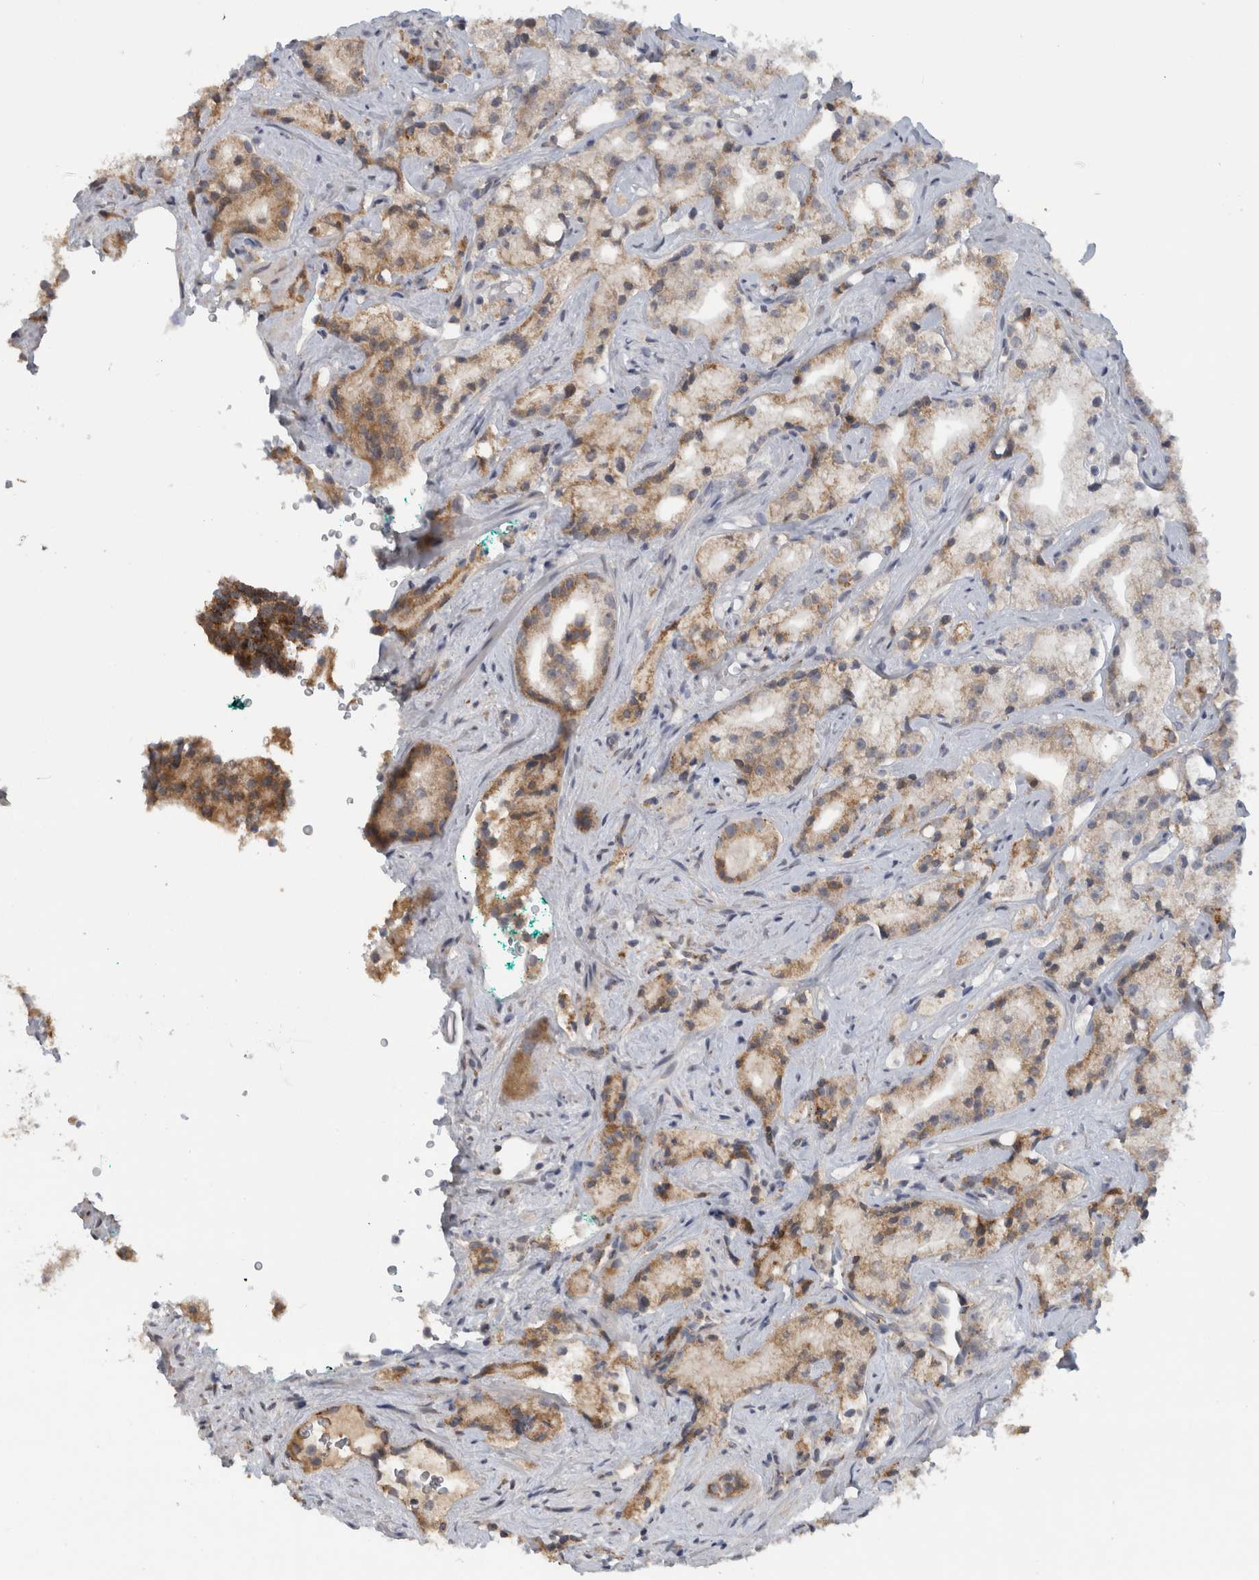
{"staining": {"intensity": "moderate", "quantity": "25%-75%", "location": "cytoplasmic/membranous"}, "tissue": "prostate cancer", "cell_type": "Tumor cells", "image_type": "cancer", "snomed": [{"axis": "morphology", "description": "Adenocarcinoma, High grade"}, {"axis": "topography", "description": "Prostate"}], "caption": "Moderate cytoplasmic/membranous positivity is identified in approximately 25%-75% of tumor cells in prostate adenocarcinoma (high-grade). Nuclei are stained in blue.", "gene": "DYRK2", "patient": {"sex": "male", "age": 64}}